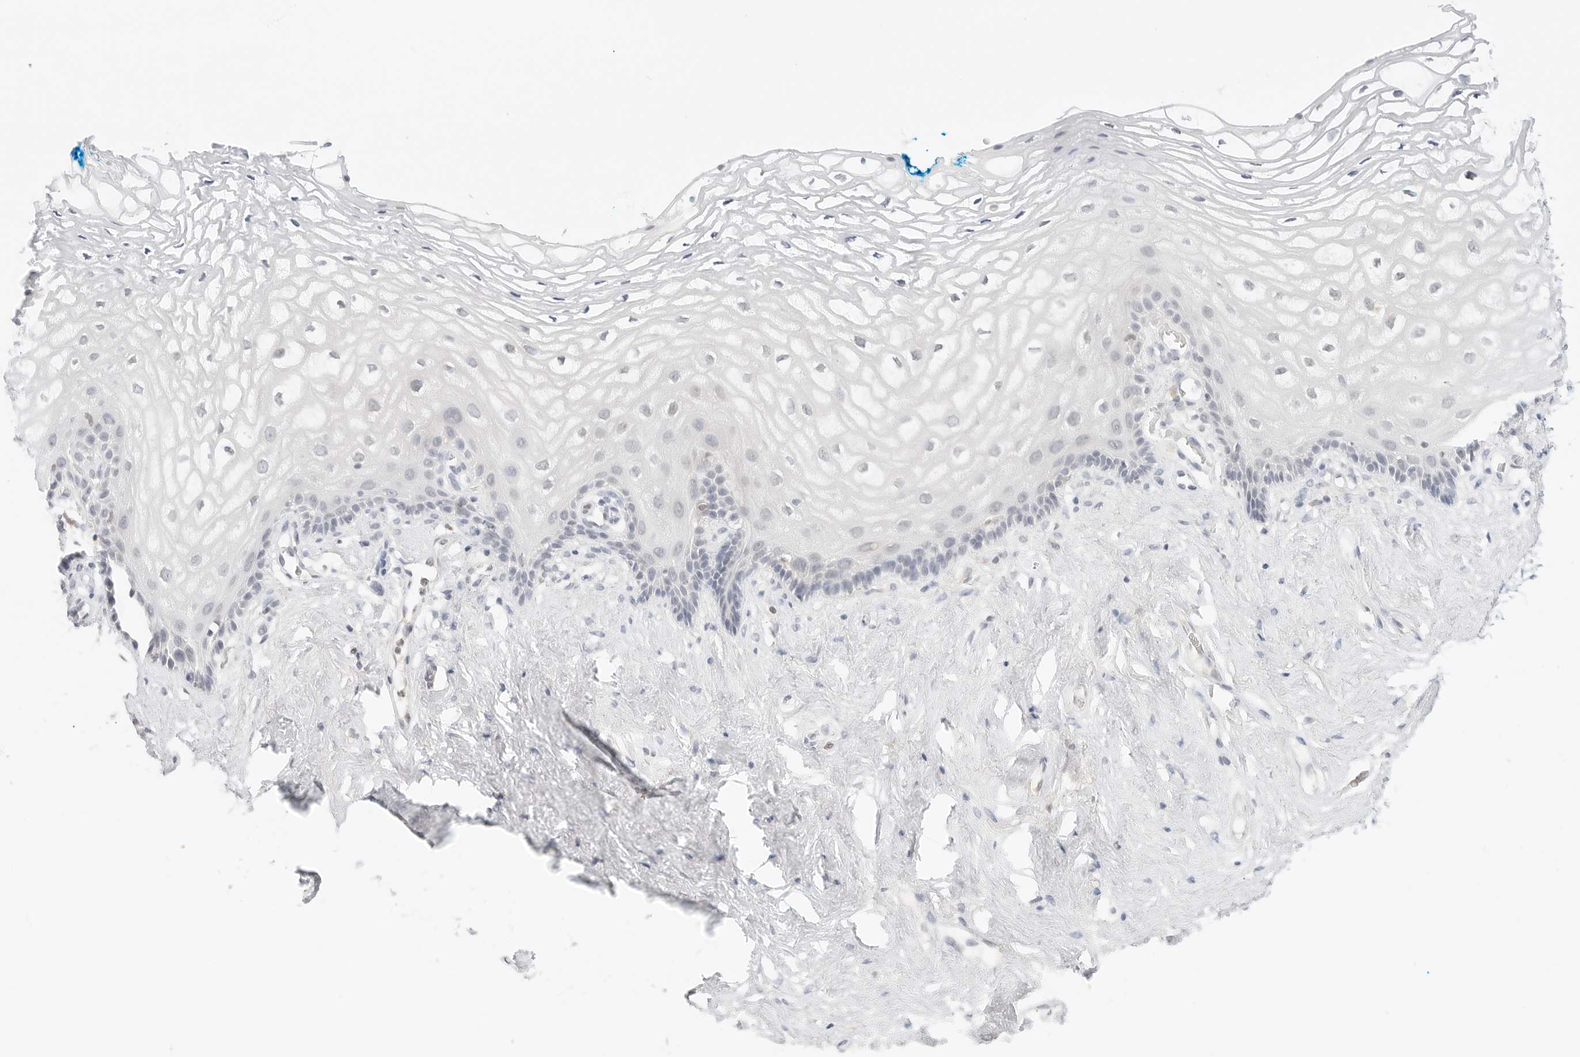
{"staining": {"intensity": "negative", "quantity": "none", "location": "none"}, "tissue": "vagina", "cell_type": "Squamous epithelial cells", "image_type": "normal", "snomed": [{"axis": "morphology", "description": "Normal tissue, NOS"}, {"axis": "morphology", "description": "Adenocarcinoma, NOS"}, {"axis": "topography", "description": "Rectum"}, {"axis": "topography", "description": "Vagina"}], "caption": "The image demonstrates no staining of squamous epithelial cells in benign vagina. (DAB immunohistochemistry (IHC) visualized using brightfield microscopy, high magnification).", "gene": "NEO1", "patient": {"sex": "female", "age": 71}}